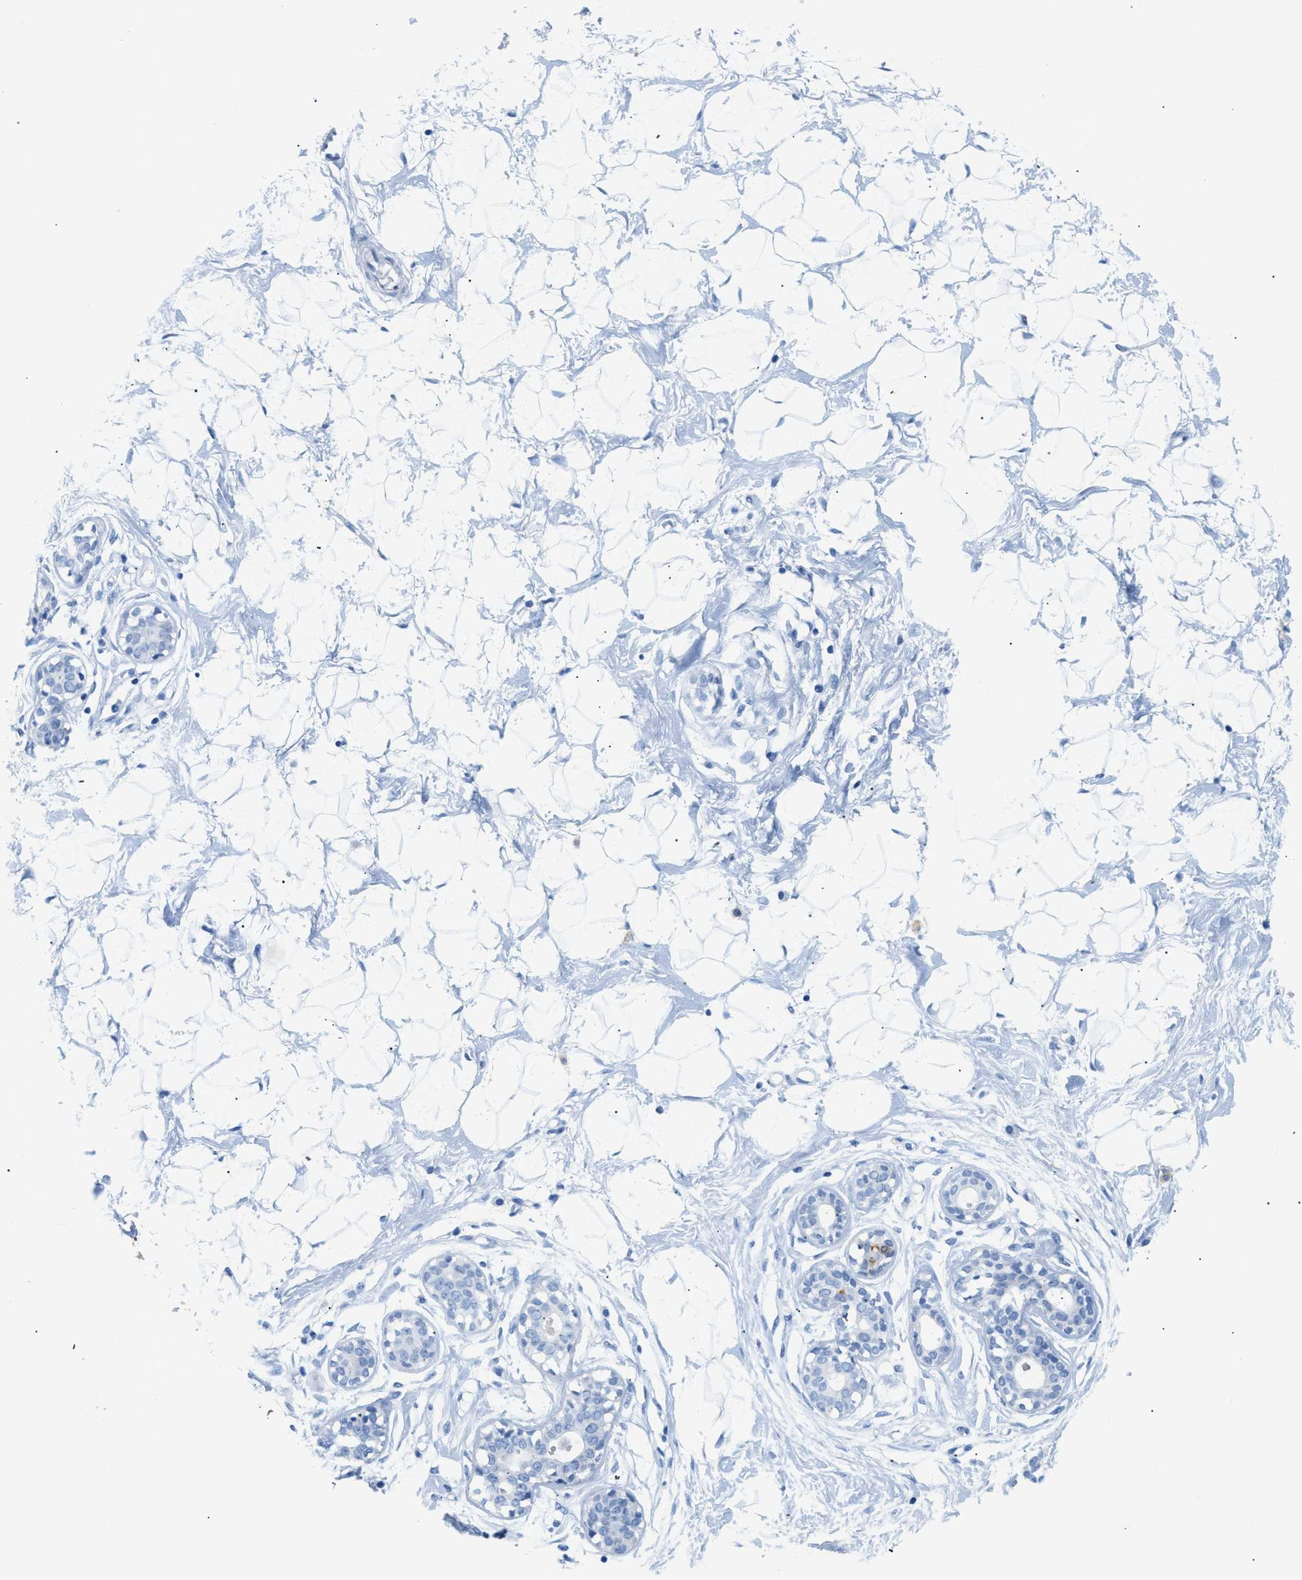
{"staining": {"intensity": "negative", "quantity": "none", "location": "none"}, "tissue": "breast", "cell_type": "Adipocytes", "image_type": "normal", "snomed": [{"axis": "morphology", "description": "Normal tissue, NOS"}, {"axis": "topography", "description": "Breast"}], "caption": "This is an IHC micrograph of unremarkable breast. There is no expression in adipocytes.", "gene": "FDCSP", "patient": {"sex": "female", "age": 23}}